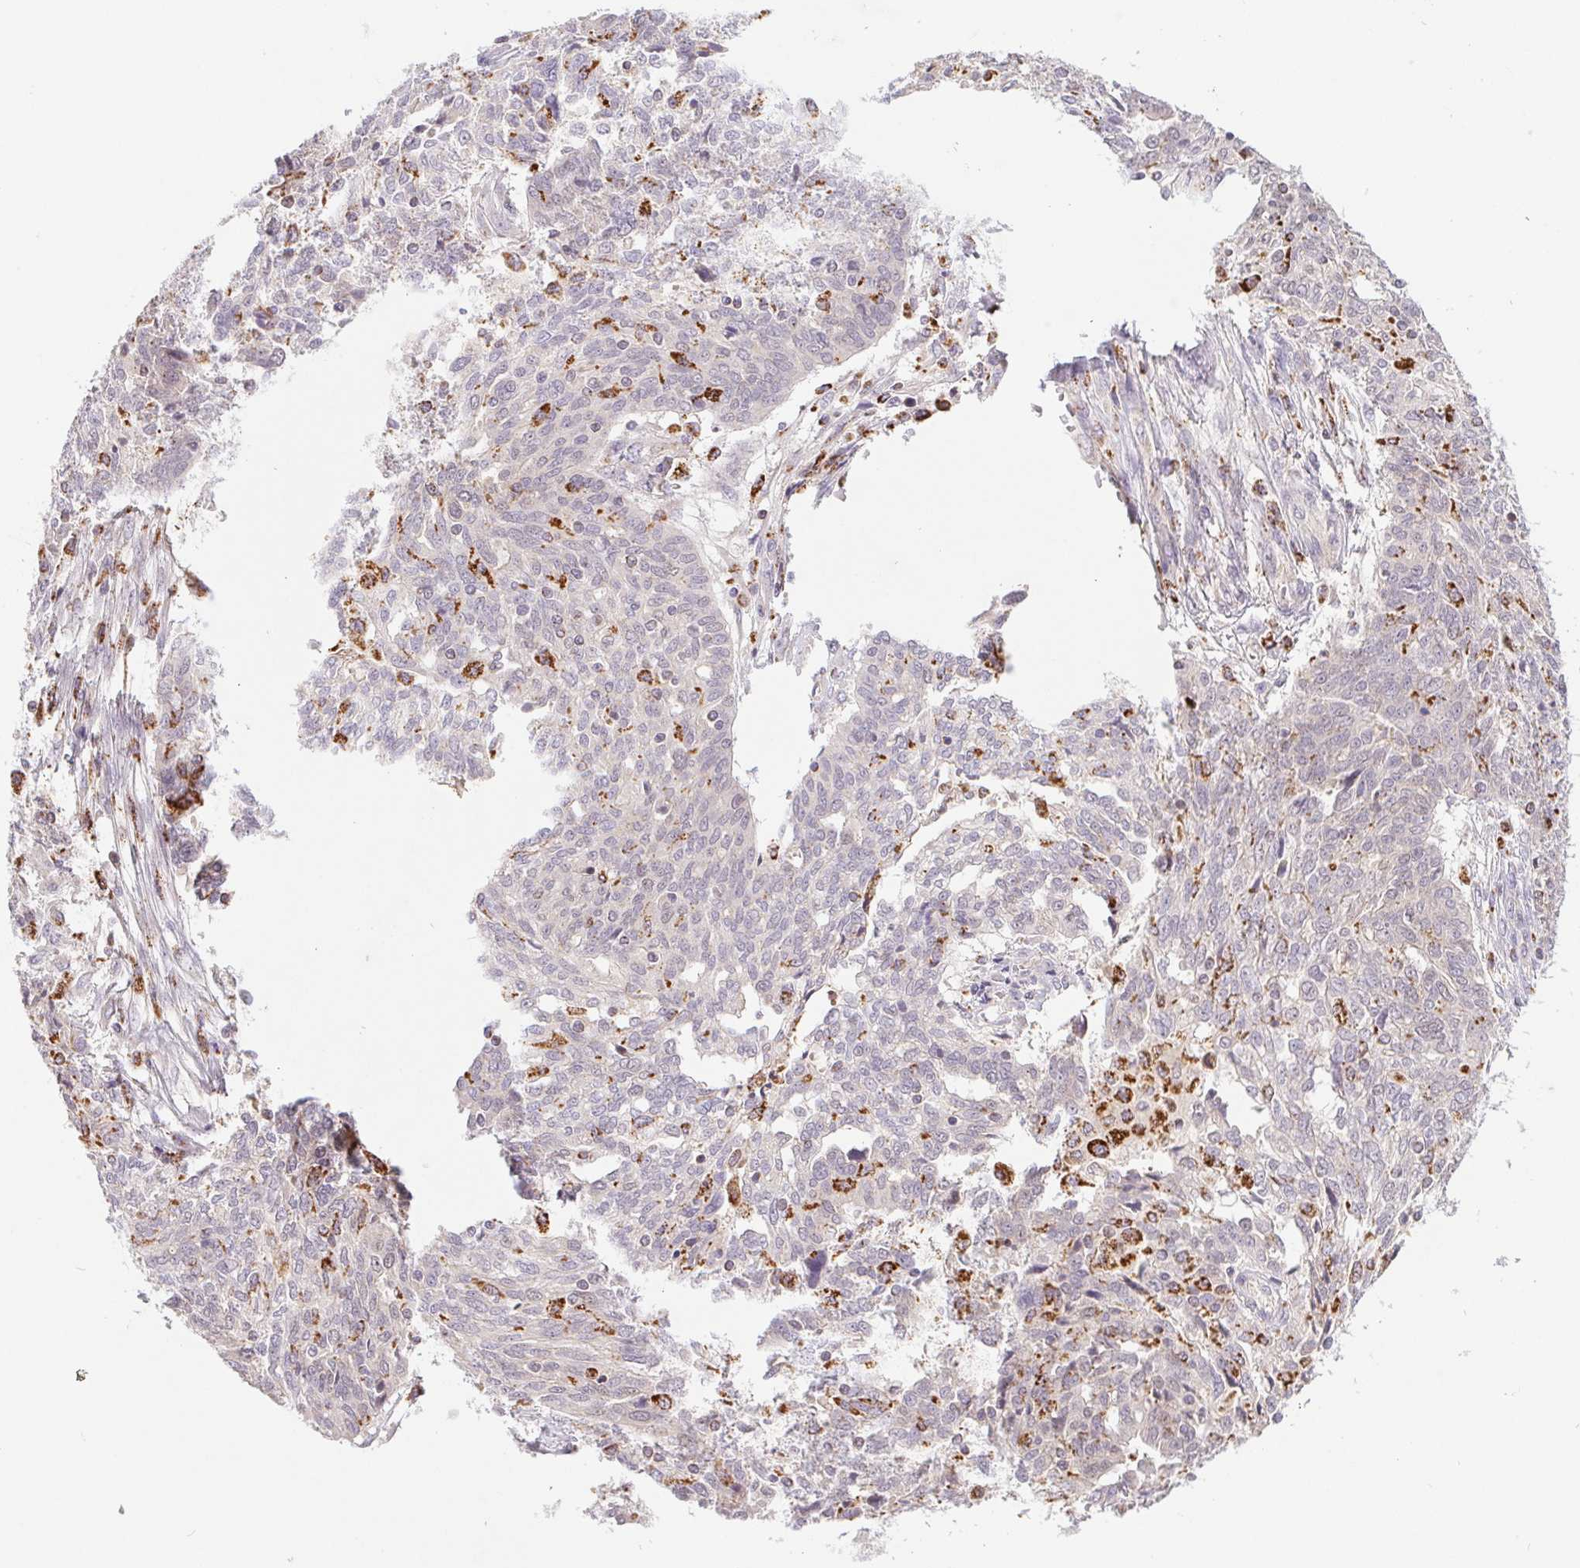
{"staining": {"intensity": "negative", "quantity": "none", "location": "none"}, "tissue": "ovarian cancer", "cell_type": "Tumor cells", "image_type": "cancer", "snomed": [{"axis": "morphology", "description": "Cystadenocarcinoma, serous, NOS"}, {"axis": "topography", "description": "Ovary"}], "caption": "Immunohistochemistry (IHC) image of ovarian cancer stained for a protein (brown), which shows no expression in tumor cells.", "gene": "EMC6", "patient": {"sex": "female", "age": 67}}